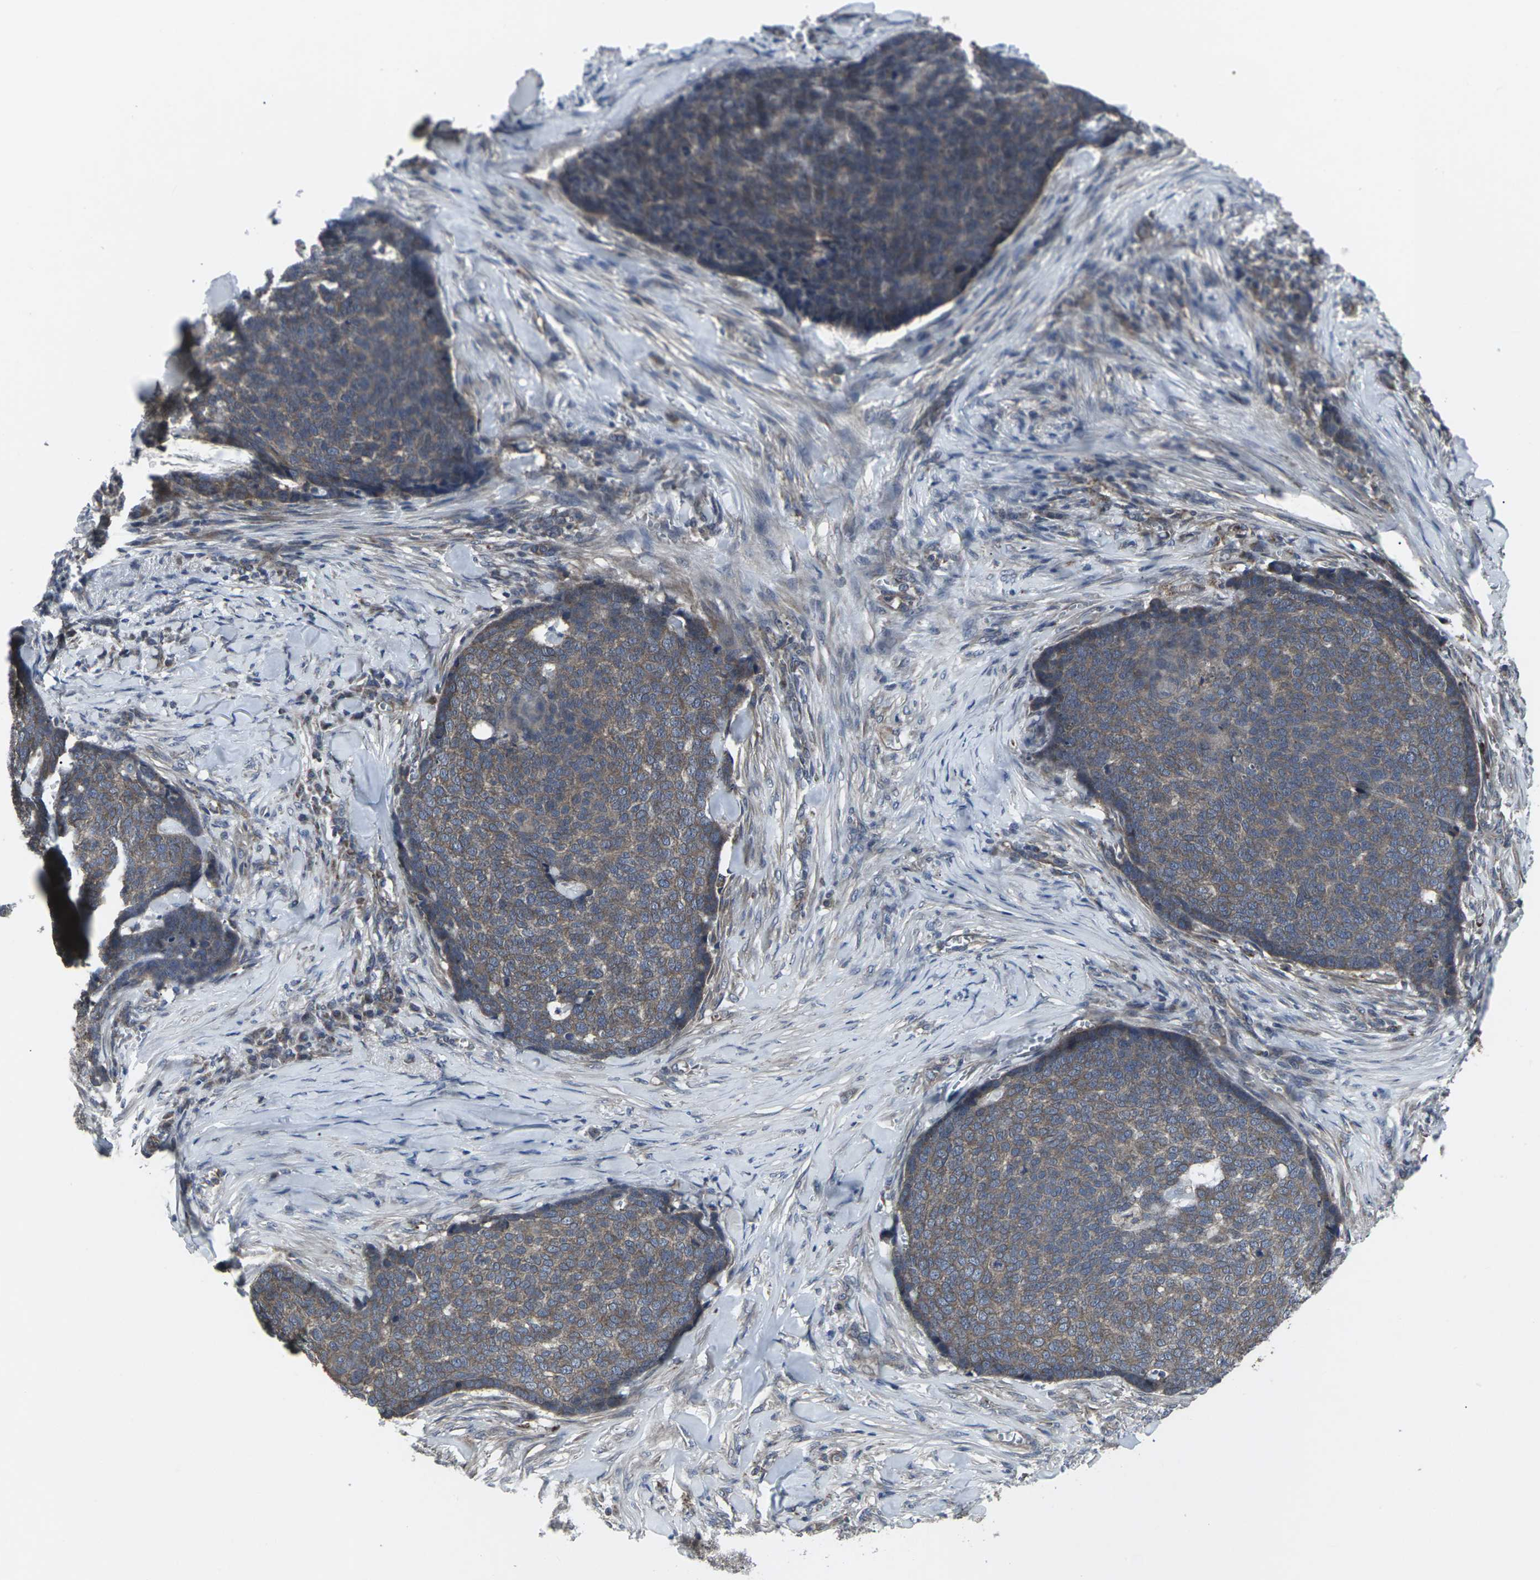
{"staining": {"intensity": "moderate", "quantity": ">75%", "location": "cytoplasmic/membranous"}, "tissue": "skin cancer", "cell_type": "Tumor cells", "image_type": "cancer", "snomed": [{"axis": "morphology", "description": "Basal cell carcinoma"}, {"axis": "topography", "description": "Skin"}], "caption": "DAB immunohistochemical staining of basal cell carcinoma (skin) reveals moderate cytoplasmic/membranous protein positivity in about >75% of tumor cells.", "gene": "MAPKAPK2", "patient": {"sex": "male", "age": 84}}